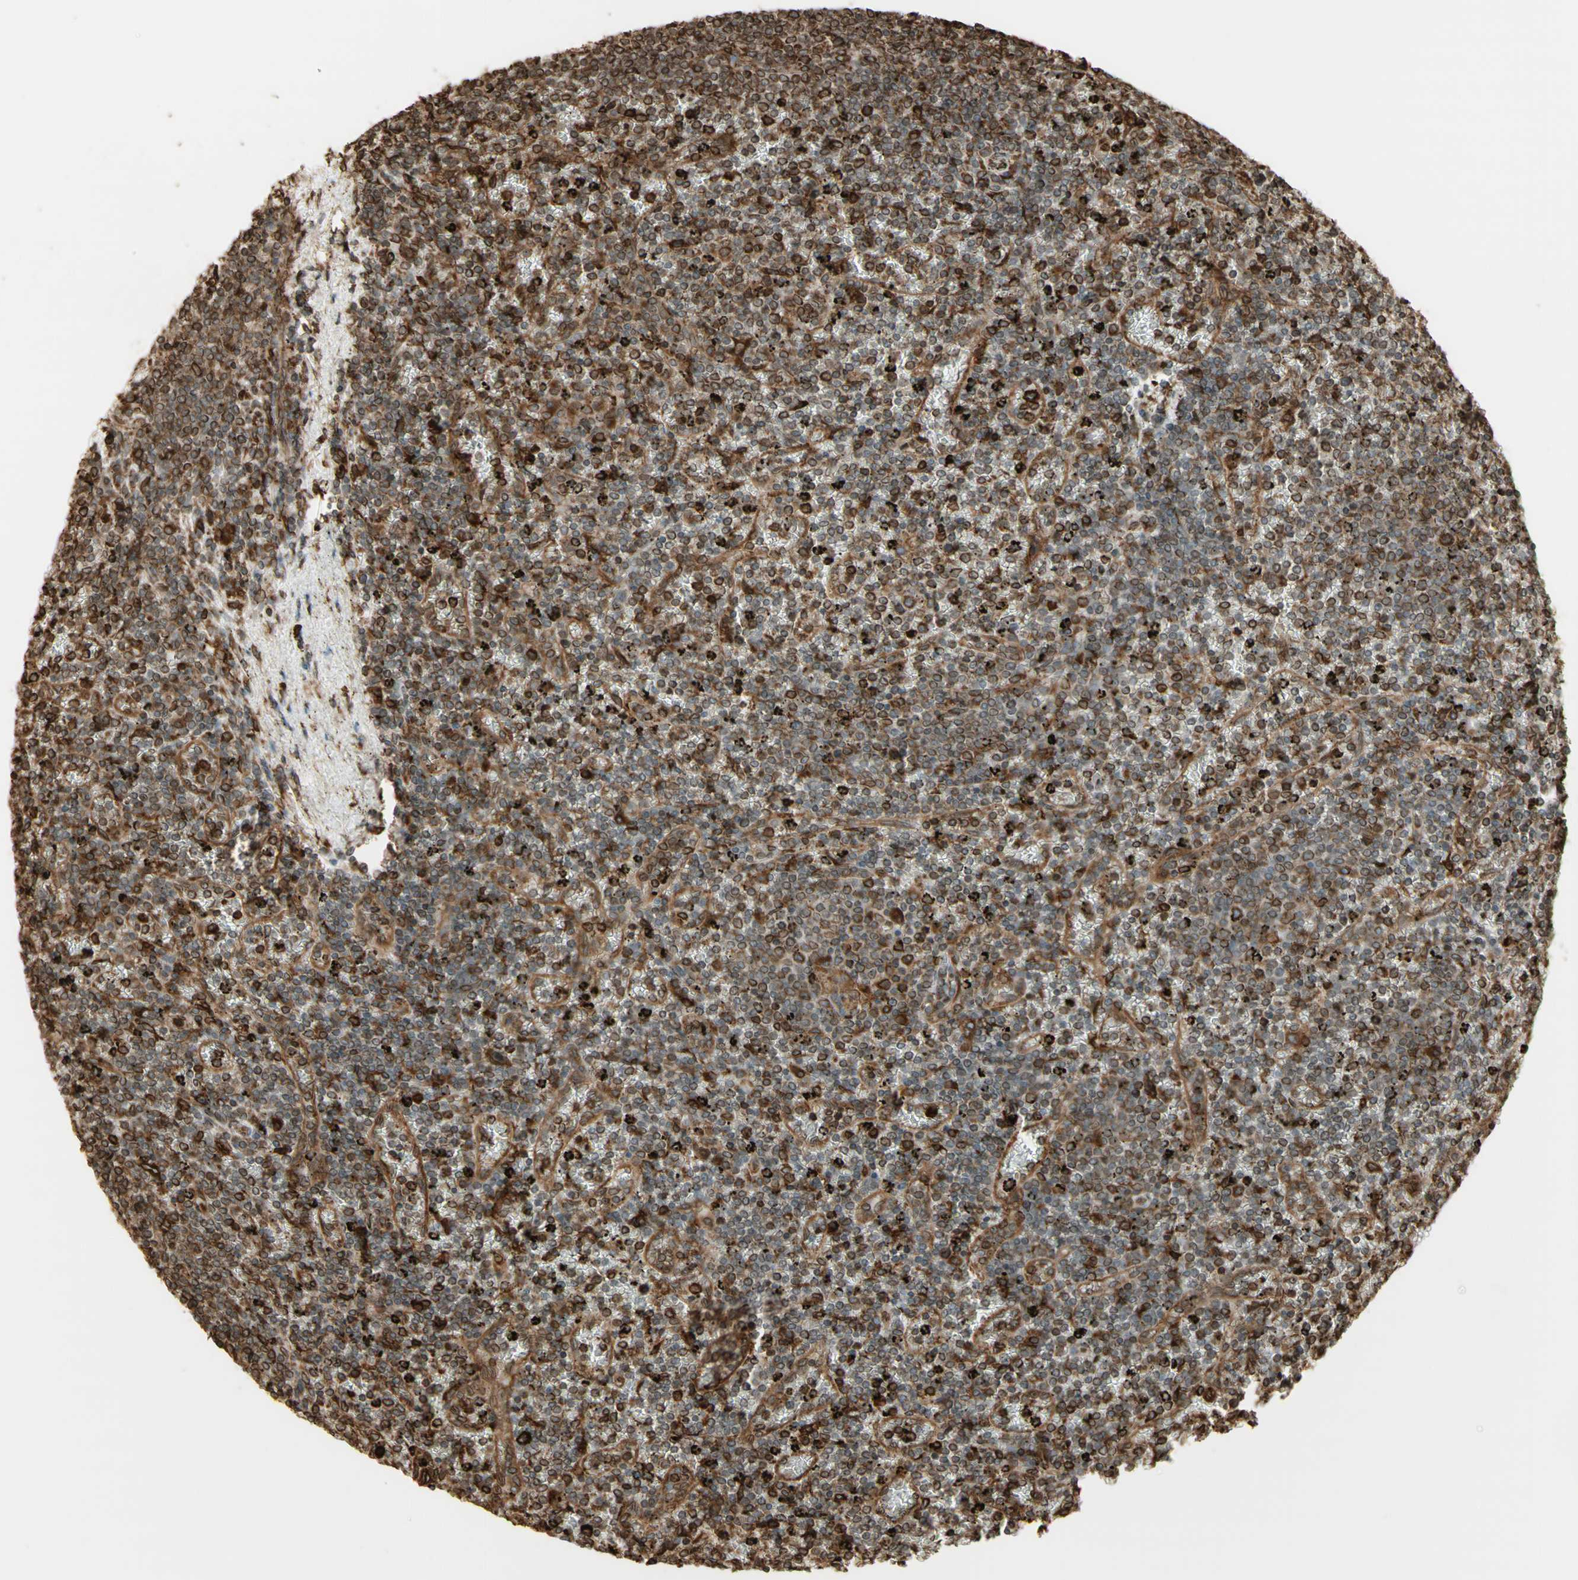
{"staining": {"intensity": "moderate", "quantity": "25%-75%", "location": "cytoplasmic/membranous"}, "tissue": "lymphoma", "cell_type": "Tumor cells", "image_type": "cancer", "snomed": [{"axis": "morphology", "description": "Malignant lymphoma, non-Hodgkin's type, Low grade"}, {"axis": "topography", "description": "Spleen"}], "caption": "Human lymphoma stained for a protein (brown) displays moderate cytoplasmic/membranous positive expression in approximately 25%-75% of tumor cells.", "gene": "CANX", "patient": {"sex": "female", "age": 77}}